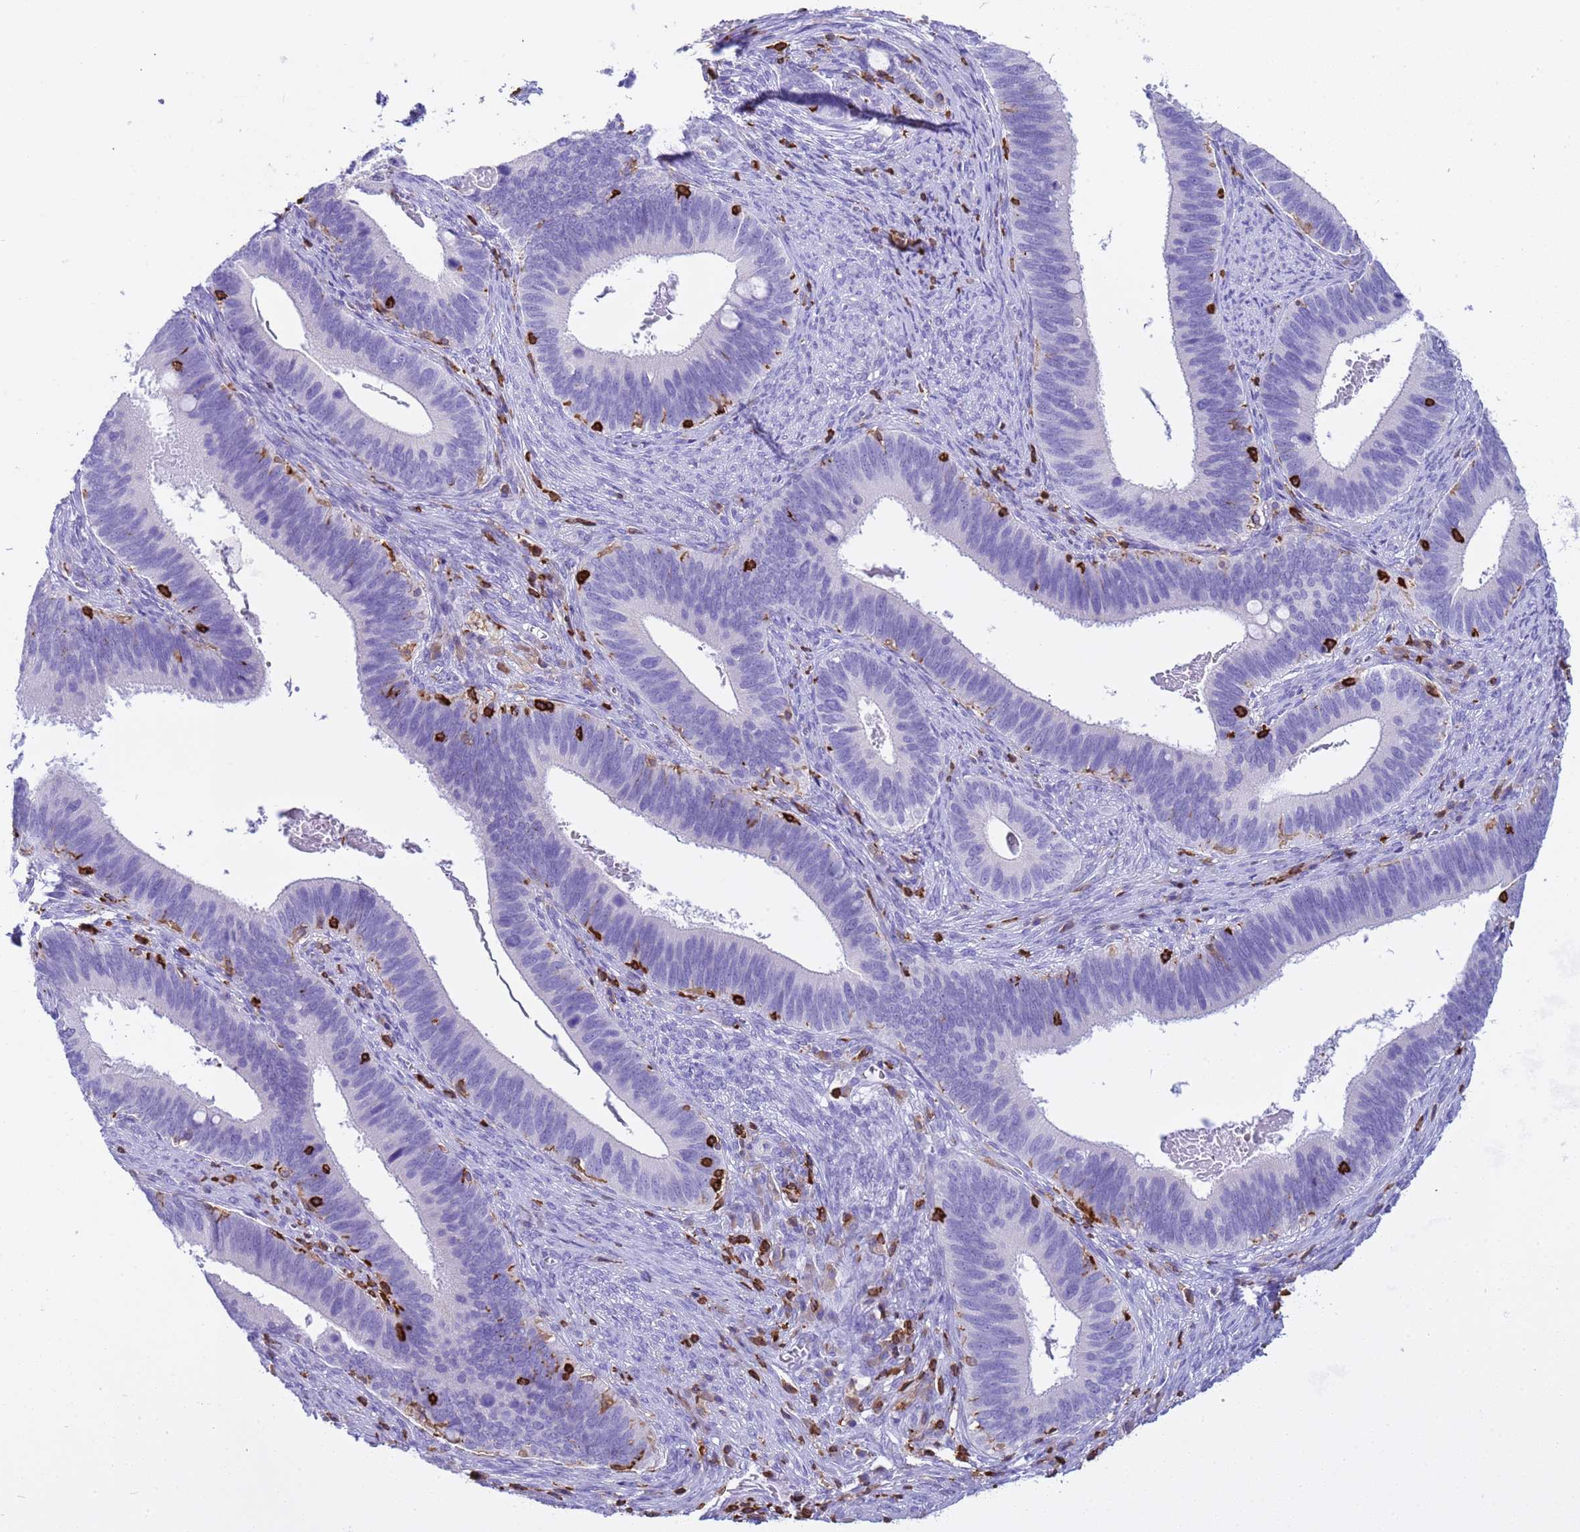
{"staining": {"intensity": "negative", "quantity": "none", "location": "none"}, "tissue": "cervical cancer", "cell_type": "Tumor cells", "image_type": "cancer", "snomed": [{"axis": "morphology", "description": "Adenocarcinoma, NOS"}, {"axis": "topography", "description": "Cervix"}], "caption": "Histopathology image shows no significant protein positivity in tumor cells of cervical adenocarcinoma. (Stains: DAB immunohistochemistry with hematoxylin counter stain, Microscopy: brightfield microscopy at high magnification).", "gene": "IRF5", "patient": {"sex": "female", "age": 42}}